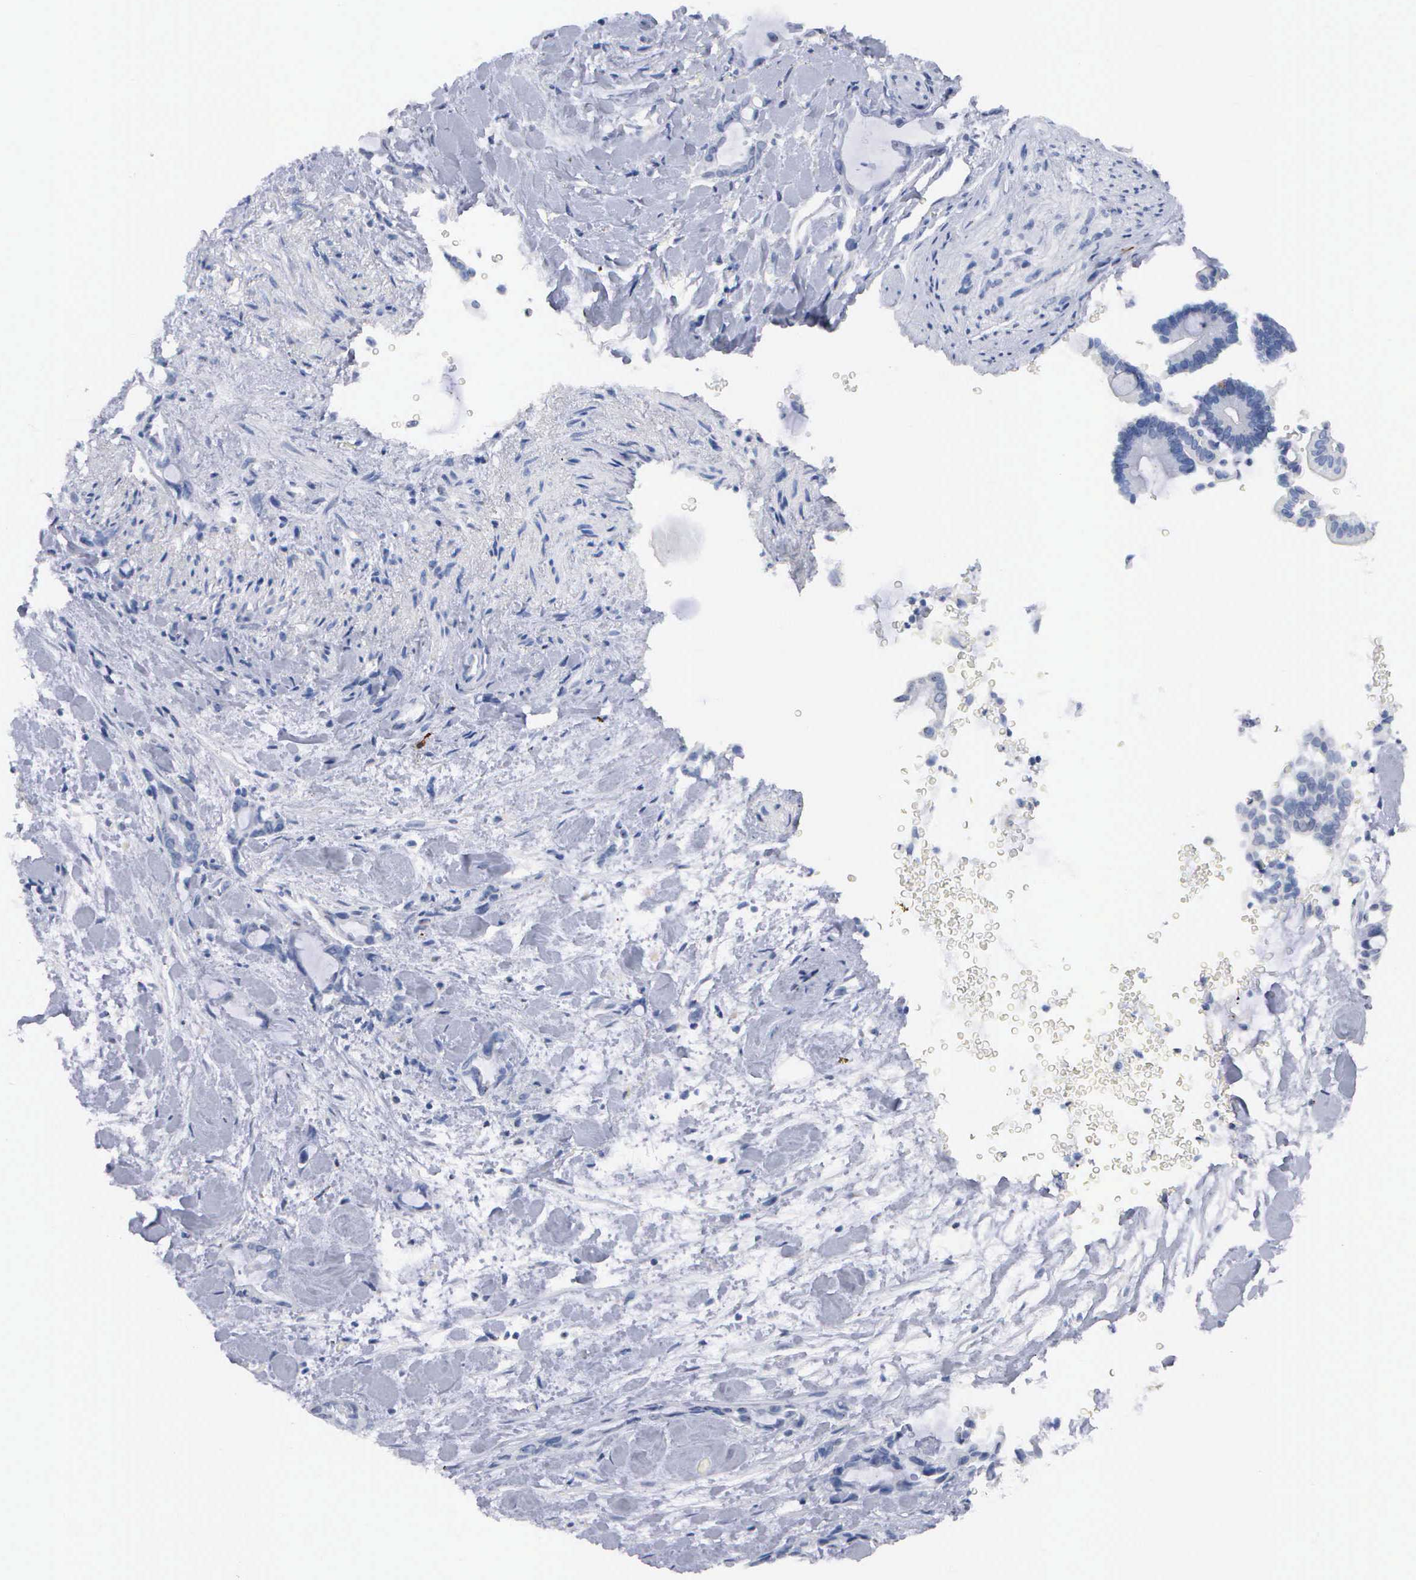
{"staining": {"intensity": "negative", "quantity": "none", "location": "none"}, "tissue": "pancreatic cancer", "cell_type": "Tumor cells", "image_type": "cancer", "snomed": [{"axis": "morphology", "description": "Adenocarcinoma, NOS"}, {"axis": "topography", "description": "Pancreas"}], "caption": "Immunohistochemical staining of pancreatic adenocarcinoma reveals no significant staining in tumor cells. The staining is performed using DAB (3,3'-diaminobenzidine) brown chromogen with nuclei counter-stained in using hematoxylin.", "gene": "ASPHD2", "patient": {"sex": "female", "age": 70}}